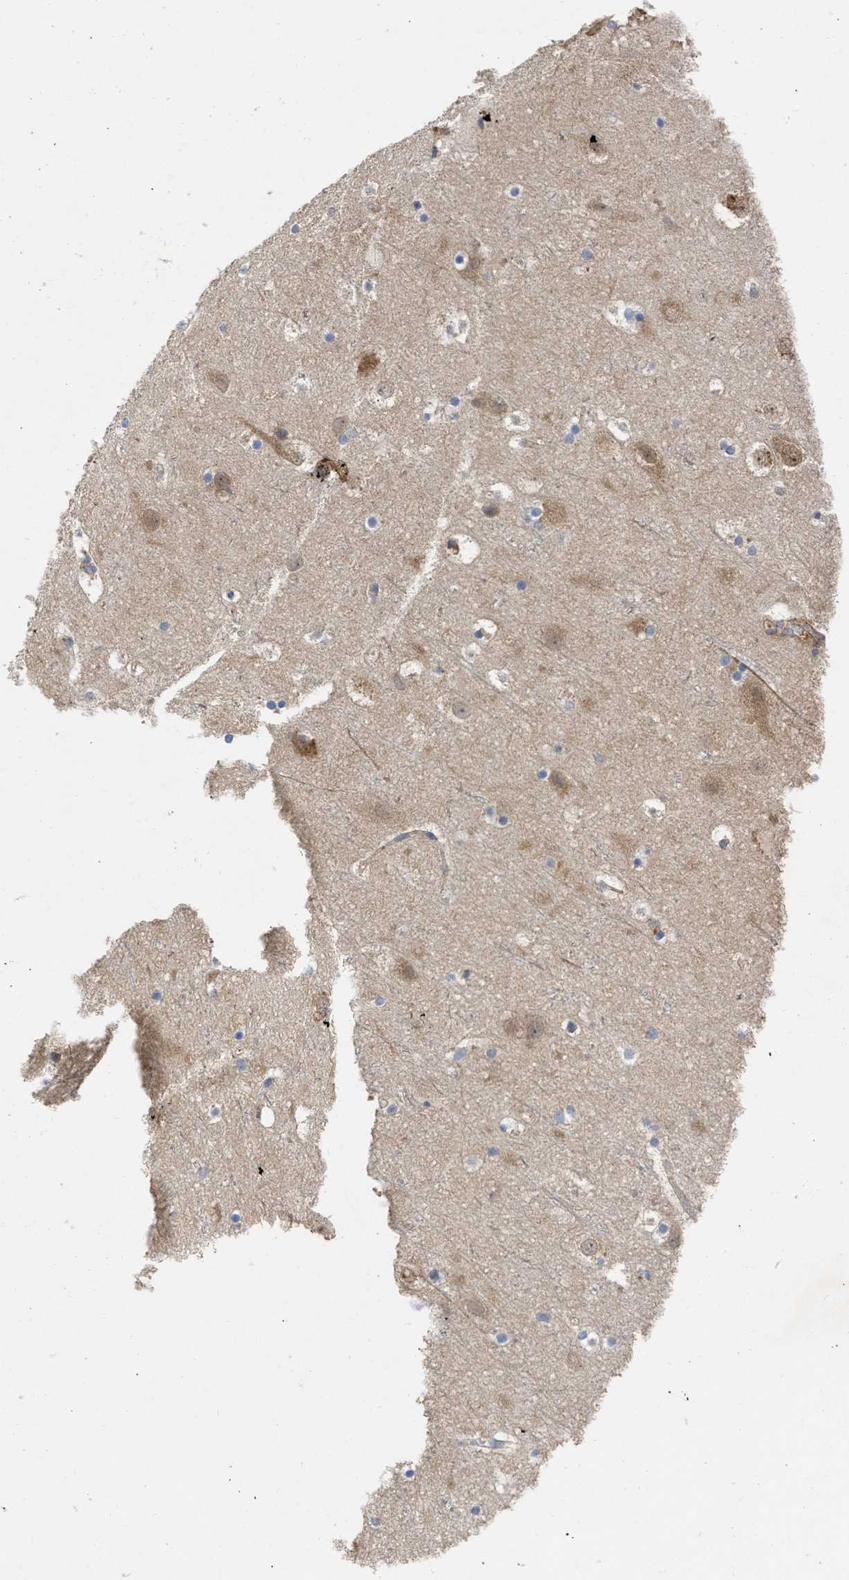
{"staining": {"intensity": "moderate", "quantity": ">75%", "location": "cytoplasmic/membranous"}, "tissue": "cerebral cortex", "cell_type": "Endothelial cells", "image_type": "normal", "snomed": [{"axis": "morphology", "description": "Normal tissue, NOS"}, {"axis": "topography", "description": "Cerebral cortex"}], "caption": "High-power microscopy captured an immunohistochemistry (IHC) image of unremarkable cerebral cortex, revealing moderate cytoplasmic/membranous positivity in approximately >75% of endothelial cells. The staining was performed using DAB to visualize the protein expression in brown, while the nuclei were stained in blue with hematoxylin (Magnification: 20x).", "gene": "ARHGEF4", "patient": {"sex": "male", "age": 45}}